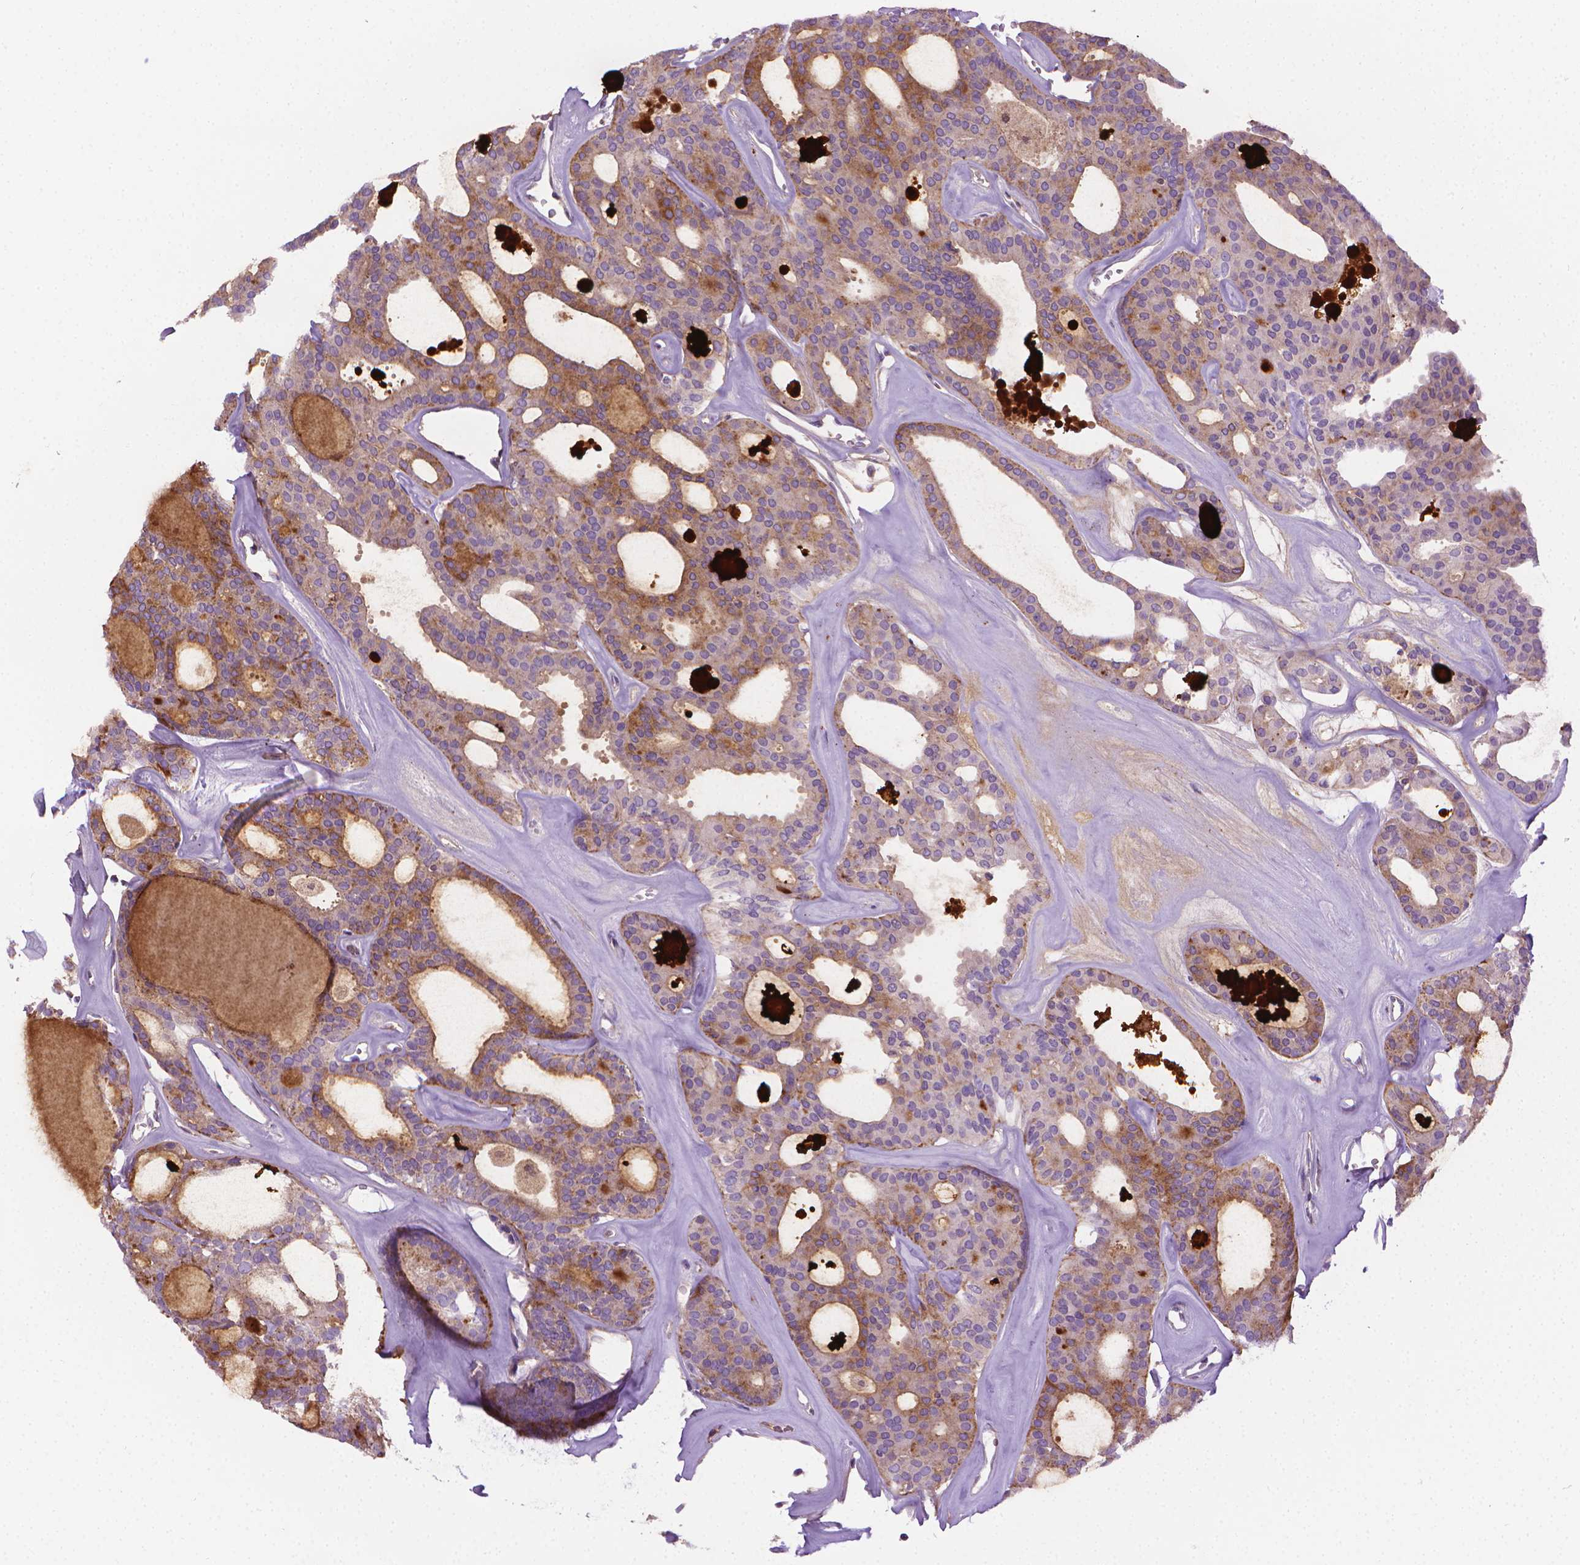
{"staining": {"intensity": "weak", "quantity": ">75%", "location": "cytoplasmic/membranous"}, "tissue": "thyroid cancer", "cell_type": "Tumor cells", "image_type": "cancer", "snomed": [{"axis": "morphology", "description": "Follicular adenoma carcinoma, NOS"}, {"axis": "topography", "description": "Thyroid gland"}], "caption": "DAB (3,3'-diaminobenzidine) immunohistochemical staining of follicular adenoma carcinoma (thyroid) shows weak cytoplasmic/membranous protein expression in about >75% of tumor cells.", "gene": "SLC51B", "patient": {"sex": "male", "age": 75}}